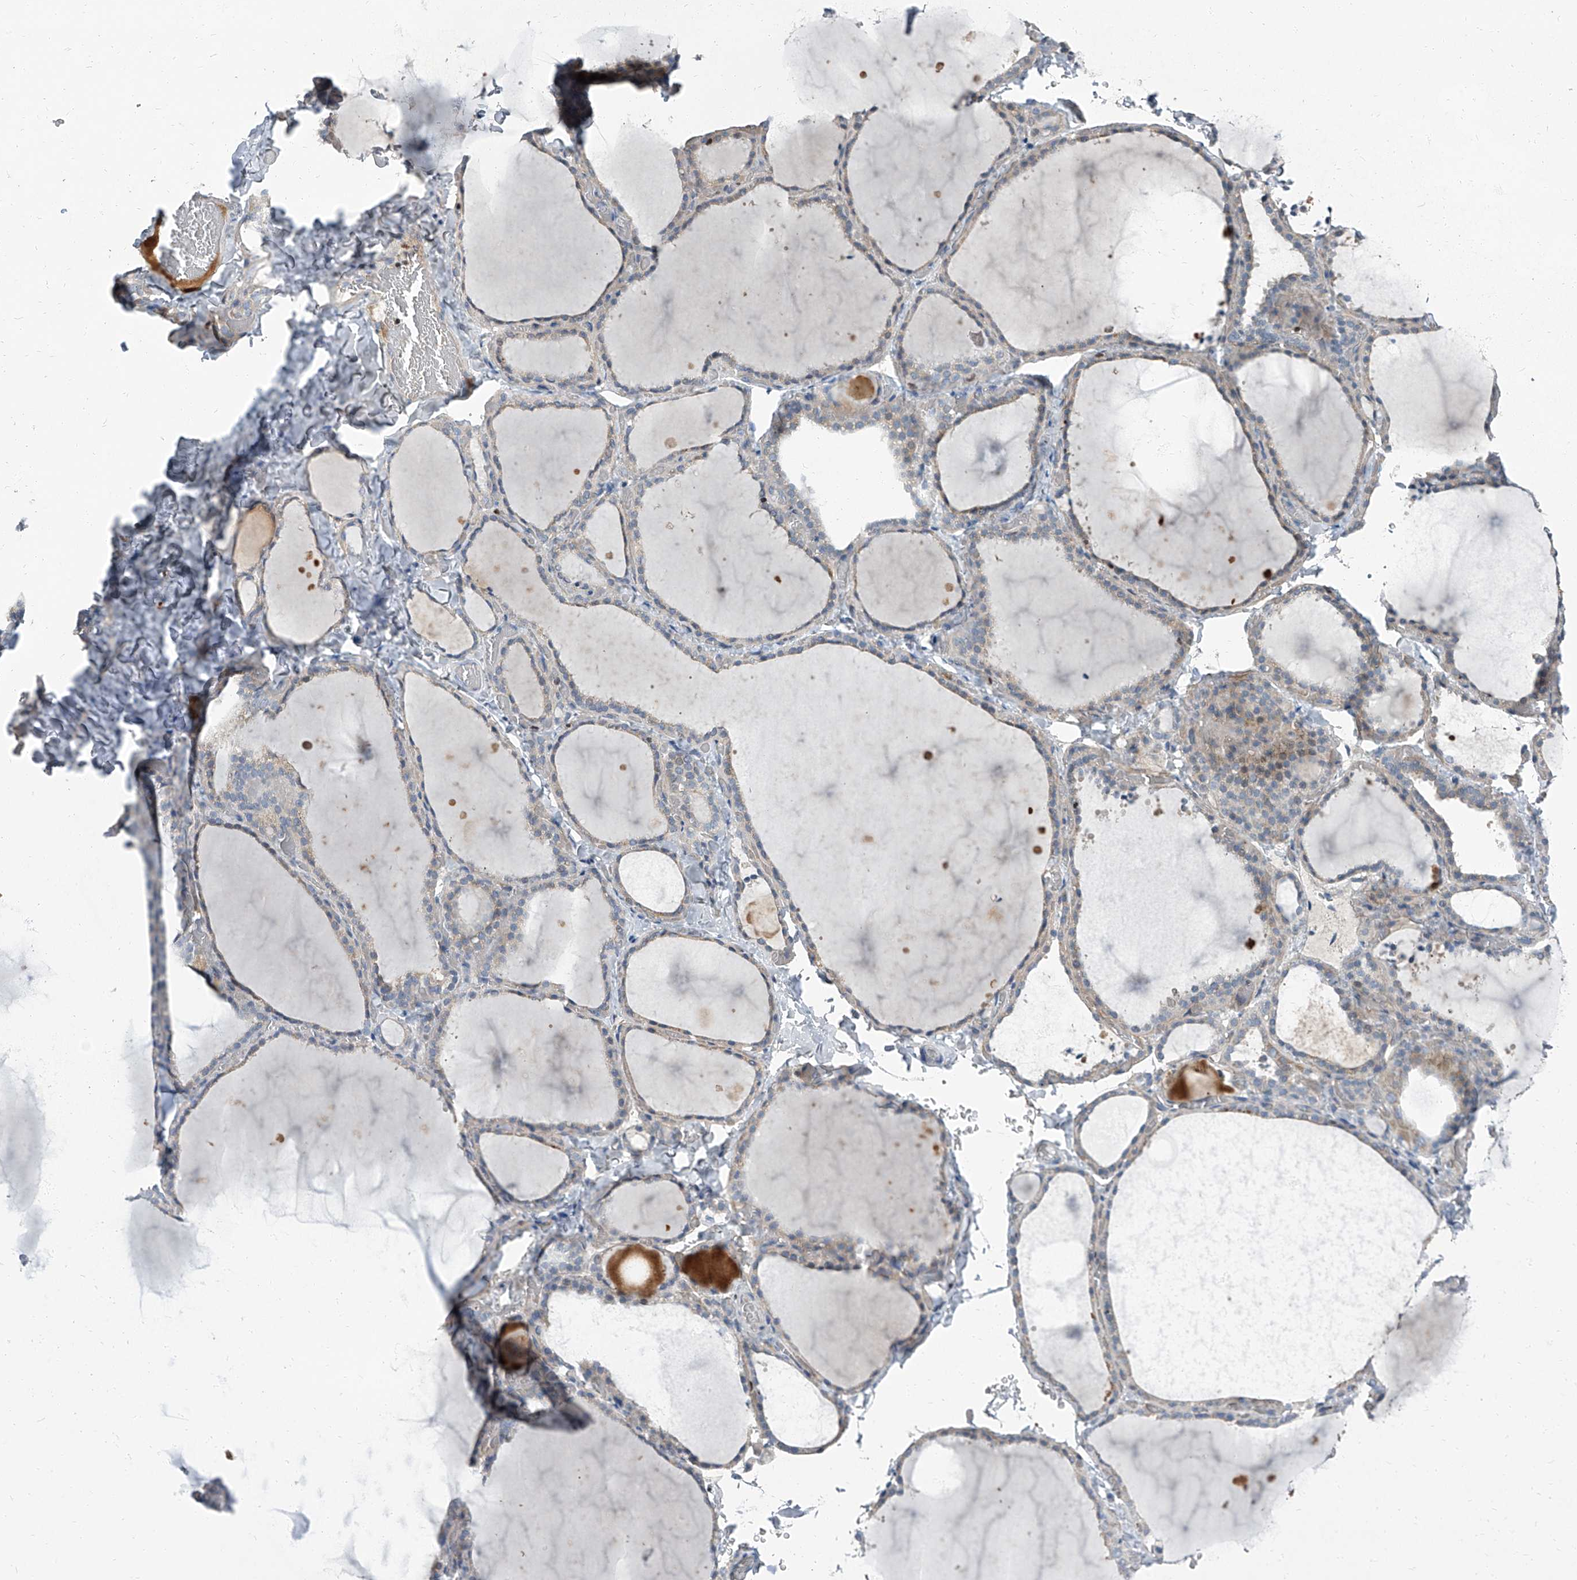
{"staining": {"intensity": "negative", "quantity": "none", "location": "none"}, "tissue": "thyroid gland", "cell_type": "Glandular cells", "image_type": "normal", "snomed": [{"axis": "morphology", "description": "Normal tissue, NOS"}, {"axis": "topography", "description": "Thyroid gland"}], "caption": "Photomicrograph shows no protein staining in glandular cells of benign thyroid gland. The staining was performed using DAB to visualize the protein expression in brown, while the nuclei were stained in blue with hematoxylin (Magnification: 20x).", "gene": "HOXA3", "patient": {"sex": "female", "age": 22}}